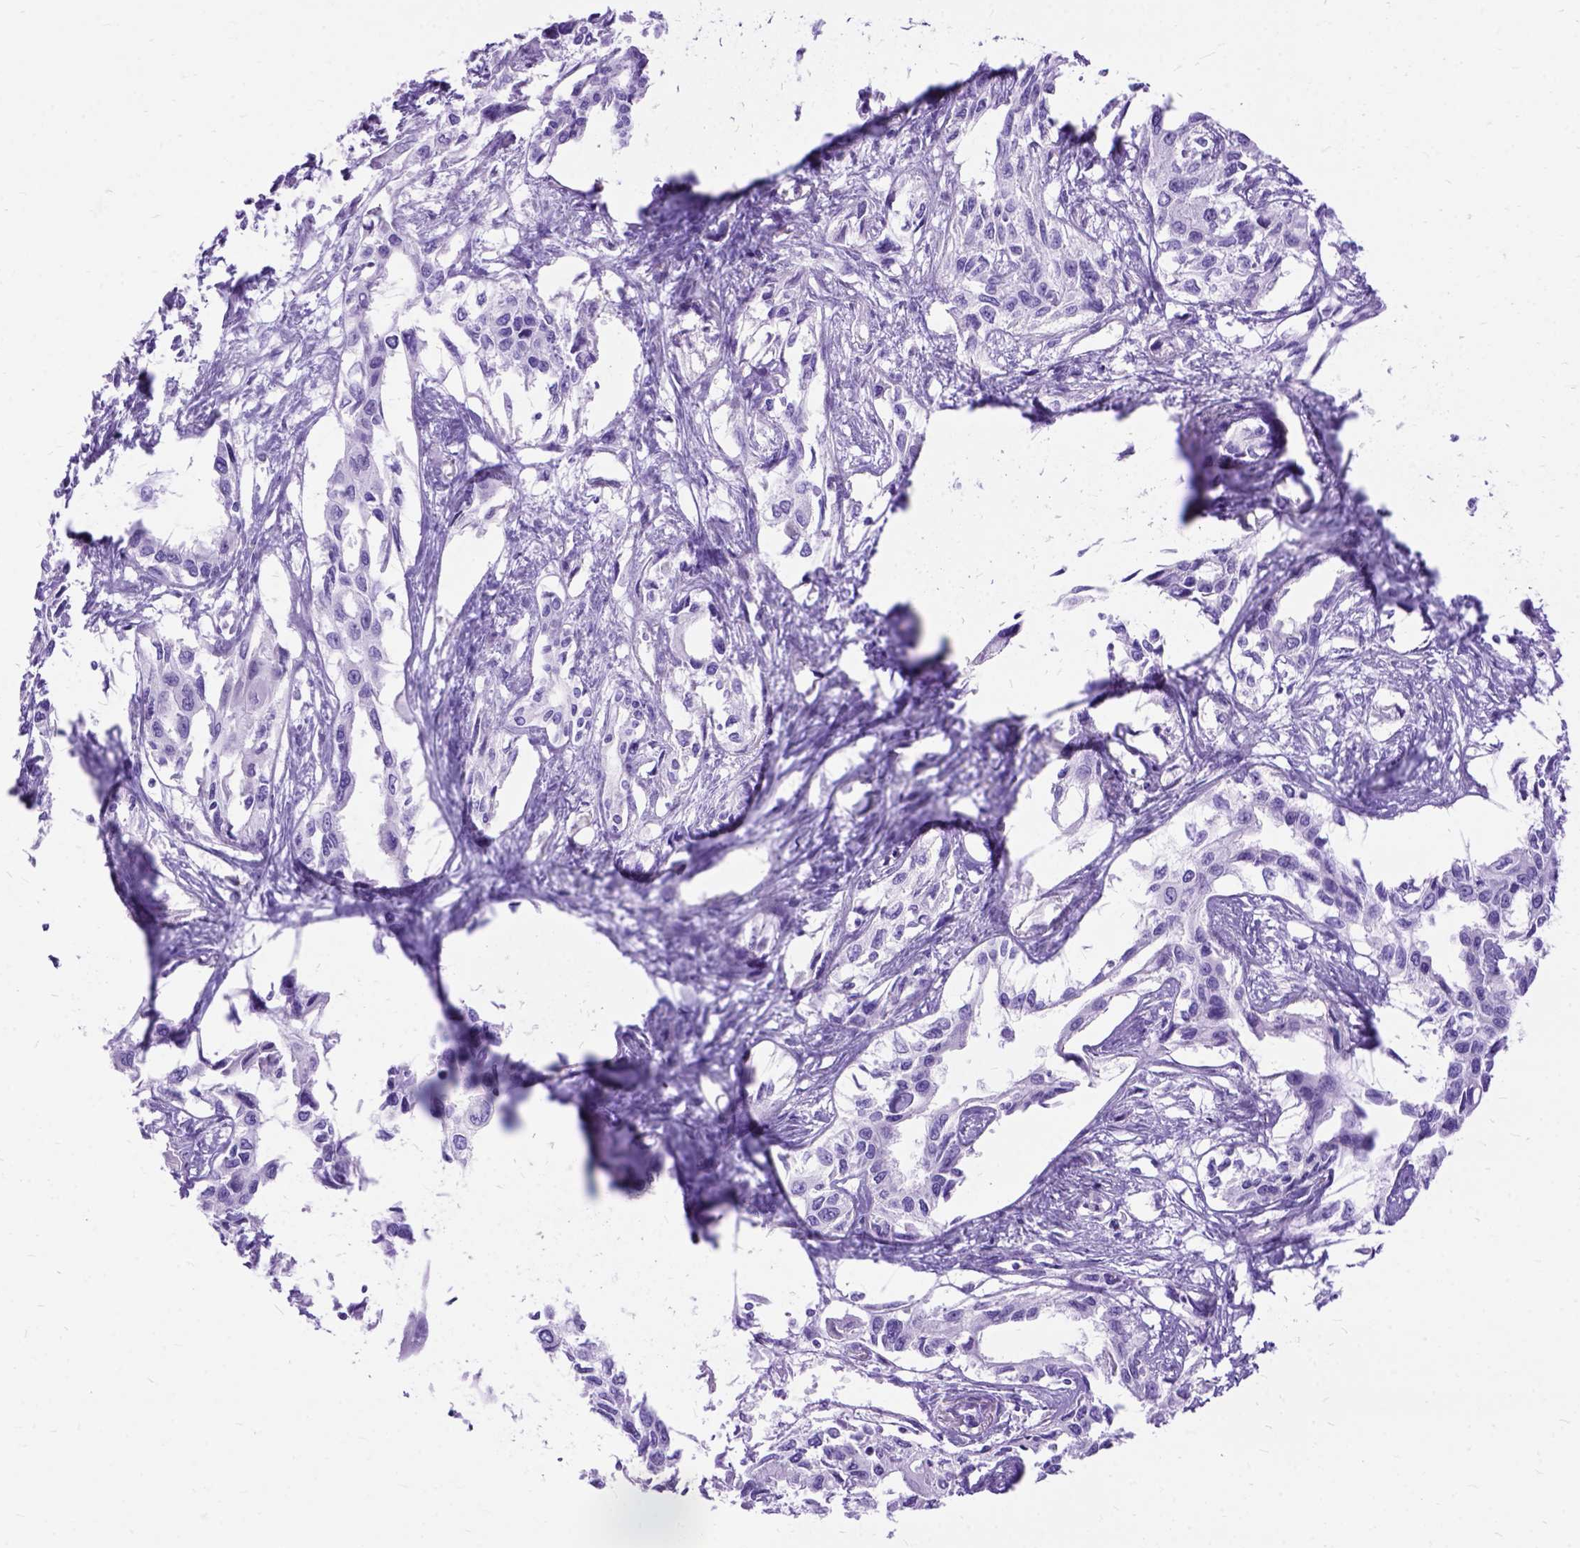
{"staining": {"intensity": "negative", "quantity": "none", "location": "none"}, "tissue": "pancreatic cancer", "cell_type": "Tumor cells", "image_type": "cancer", "snomed": [{"axis": "morphology", "description": "Adenocarcinoma, NOS"}, {"axis": "topography", "description": "Pancreas"}], "caption": "High power microscopy photomicrograph of an immunohistochemistry (IHC) image of pancreatic cancer, revealing no significant staining in tumor cells.", "gene": "ARL9", "patient": {"sex": "female", "age": 55}}